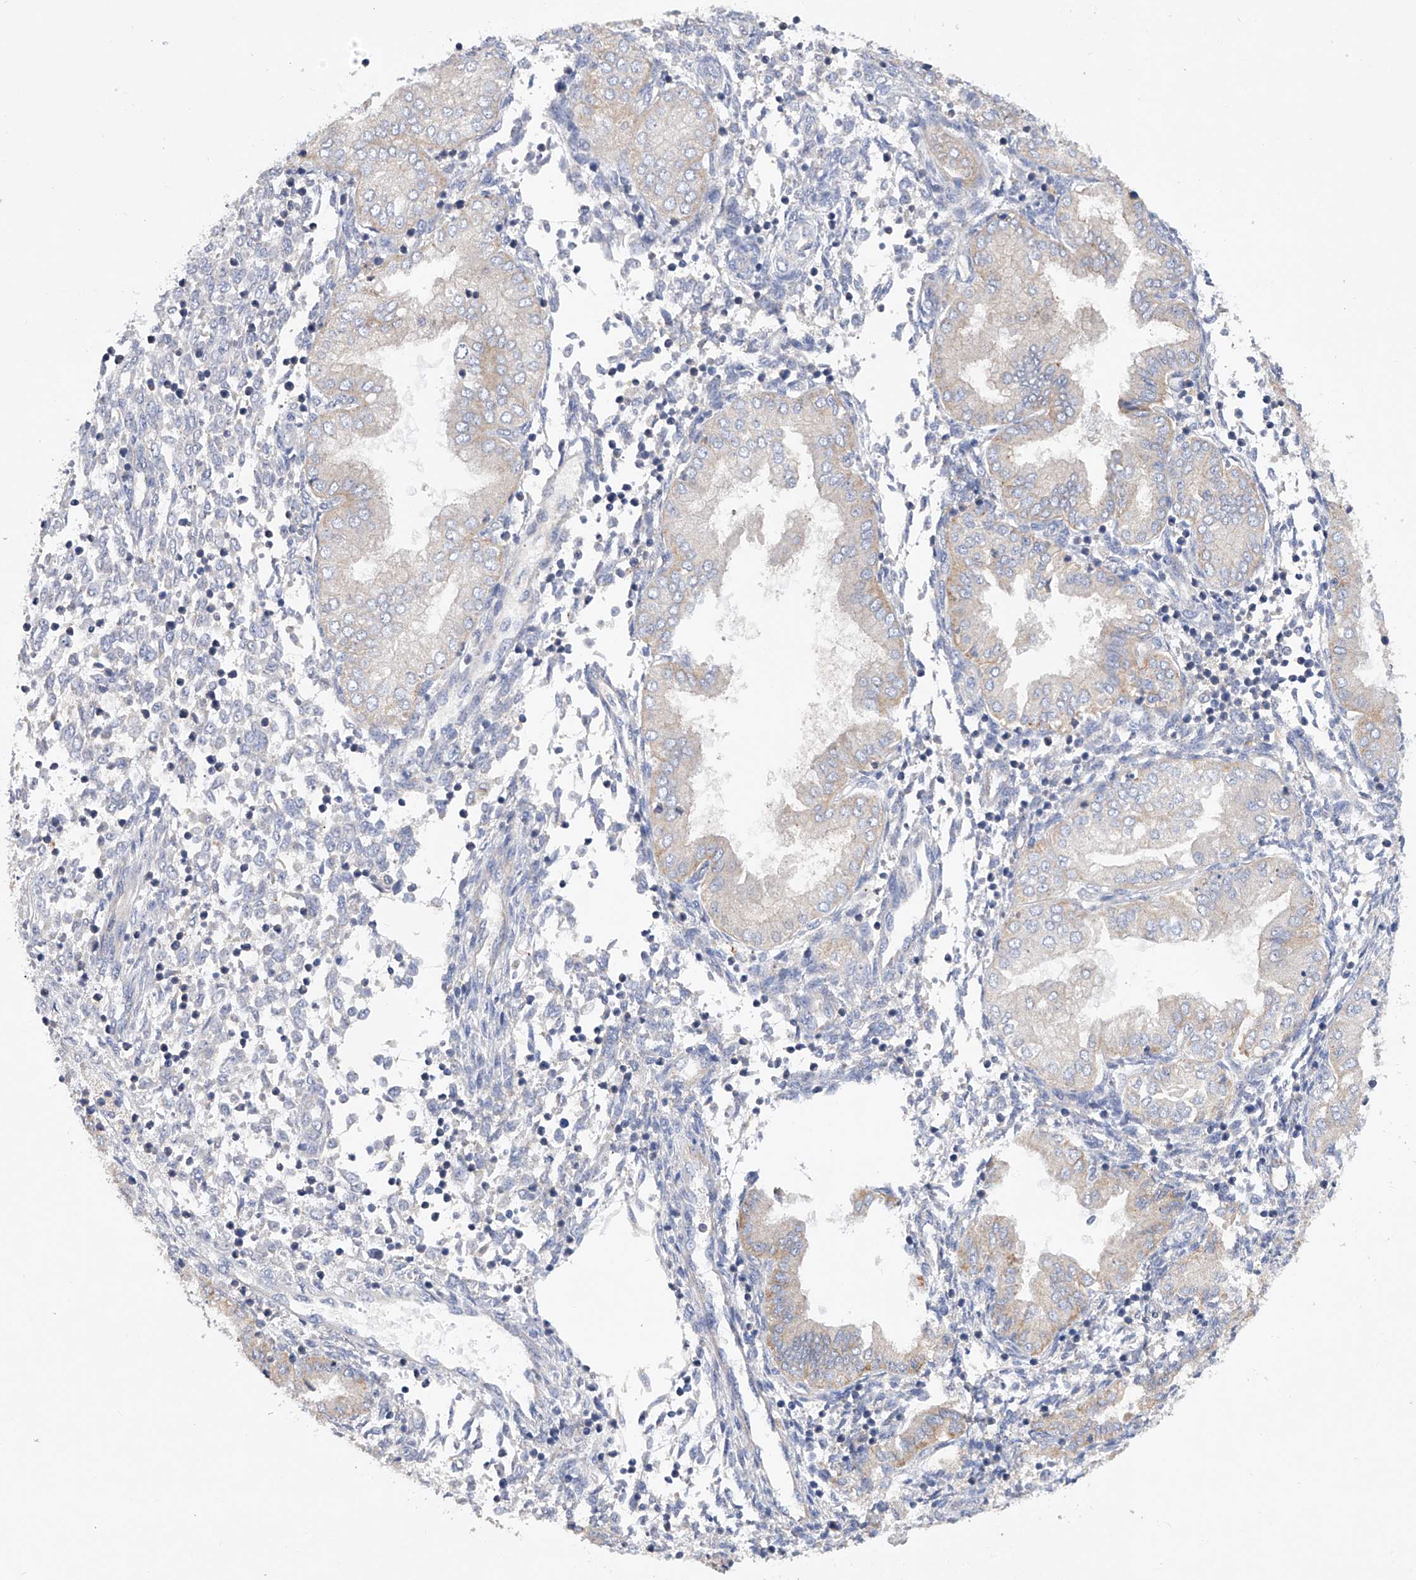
{"staining": {"intensity": "negative", "quantity": "none", "location": "none"}, "tissue": "endometrium", "cell_type": "Cells in endometrial stroma", "image_type": "normal", "snomed": [{"axis": "morphology", "description": "Normal tissue, NOS"}, {"axis": "topography", "description": "Endometrium"}], "caption": "Photomicrograph shows no significant protein positivity in cells in endometrial stroma of benign endometrium.", "gene": "MLYCD", "patient": {"sex": "female", "age": 53}}